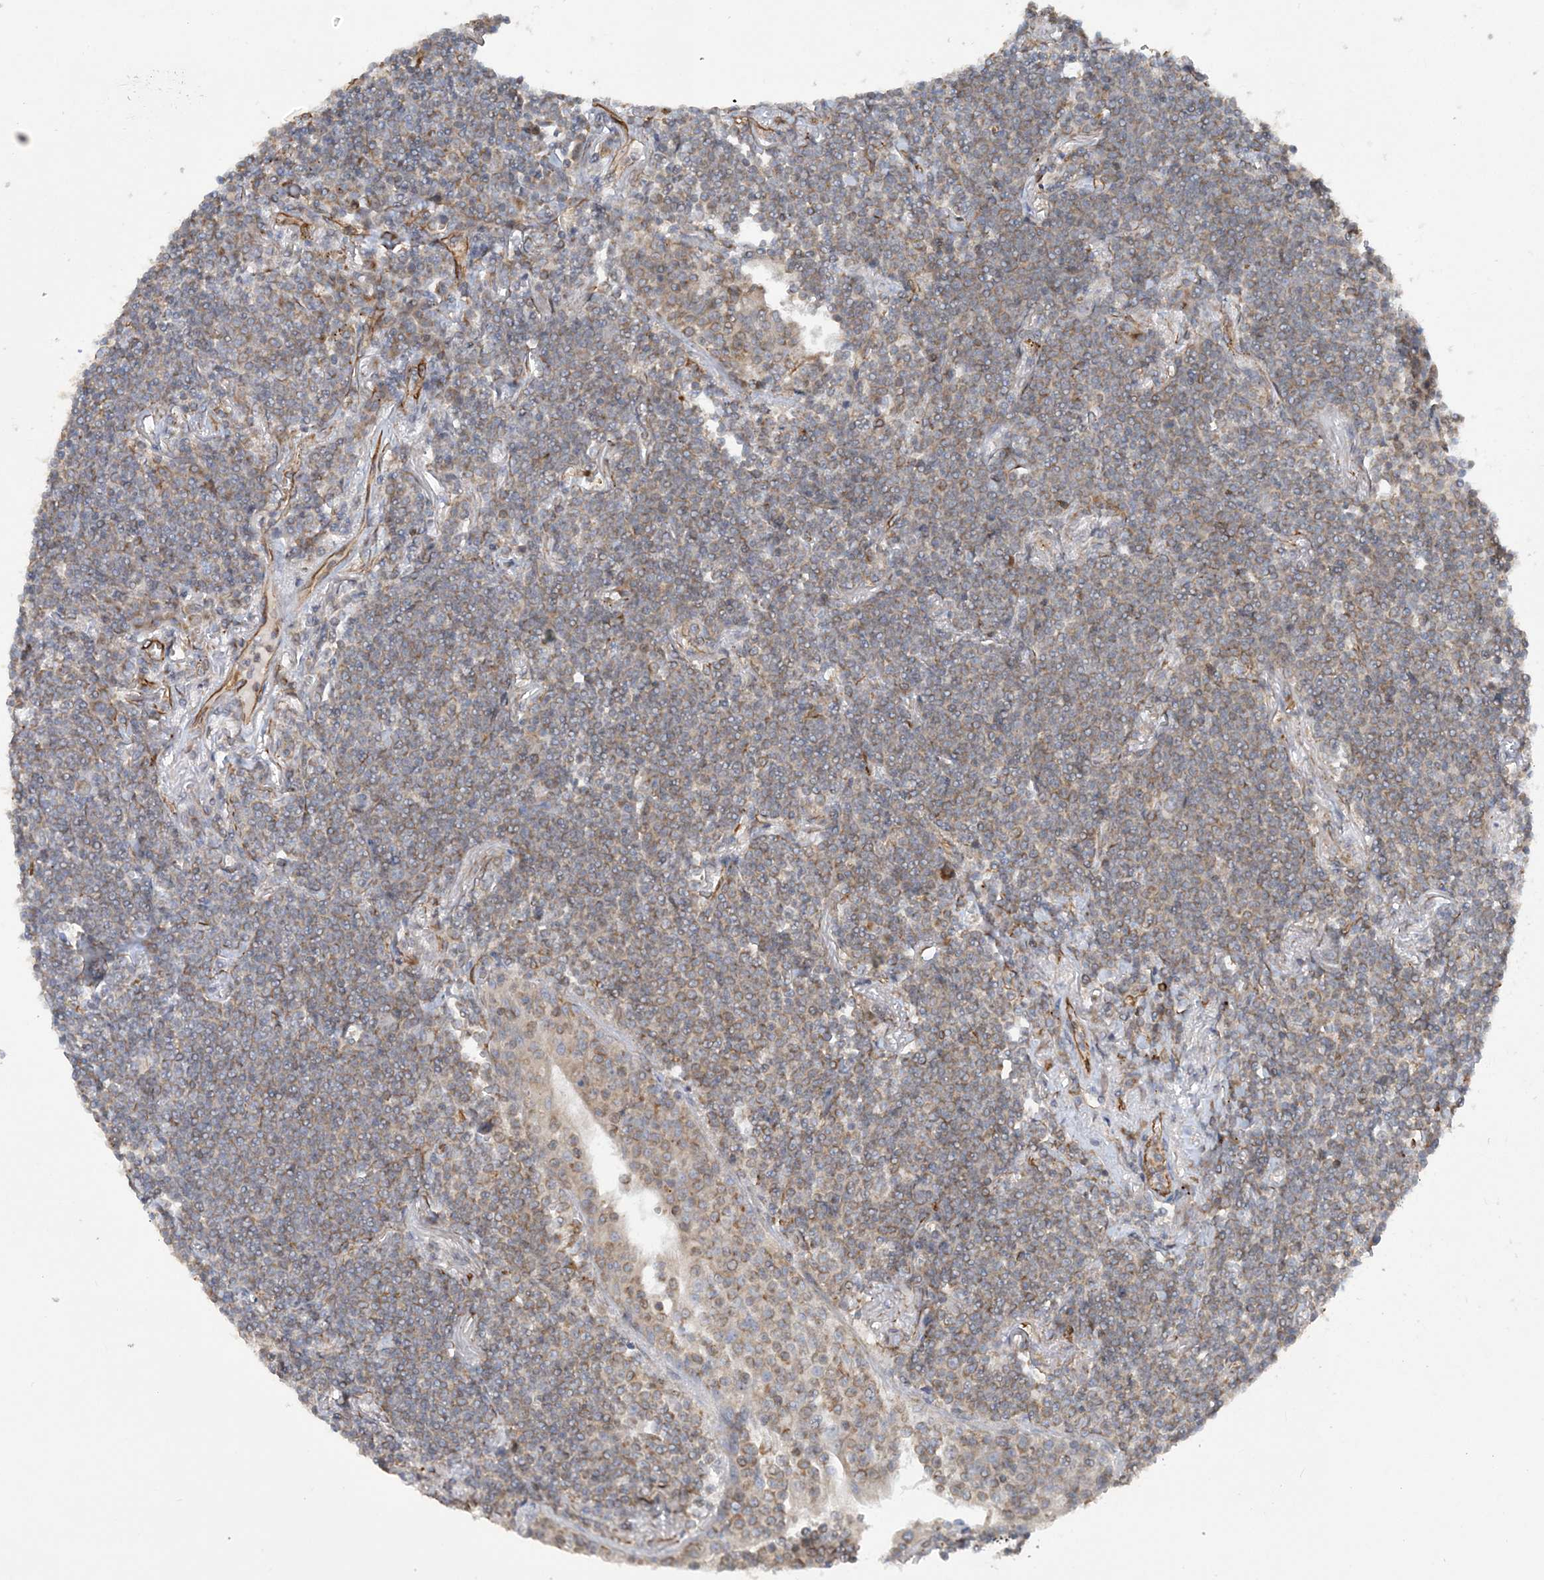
{"staining": {"intensity": "weak", "quantity": "<25%", "location": "cytoplasmic/membranous"}, "tissue": "lymphoma", "cell_type": "Tumor cells", "image_type": "cancer", "snomed": [{"axis": "morphology", "description": "Malignant lymphoma, non-Hodgkin's type, Low grade"}, {"axis": "topography", "description": "Lung"}], "caption": "Tumor cells are negative for protein expression in human lymphoma.", "gene": "FAM114A2", "patient": {"sex": "female", "age": 71}}